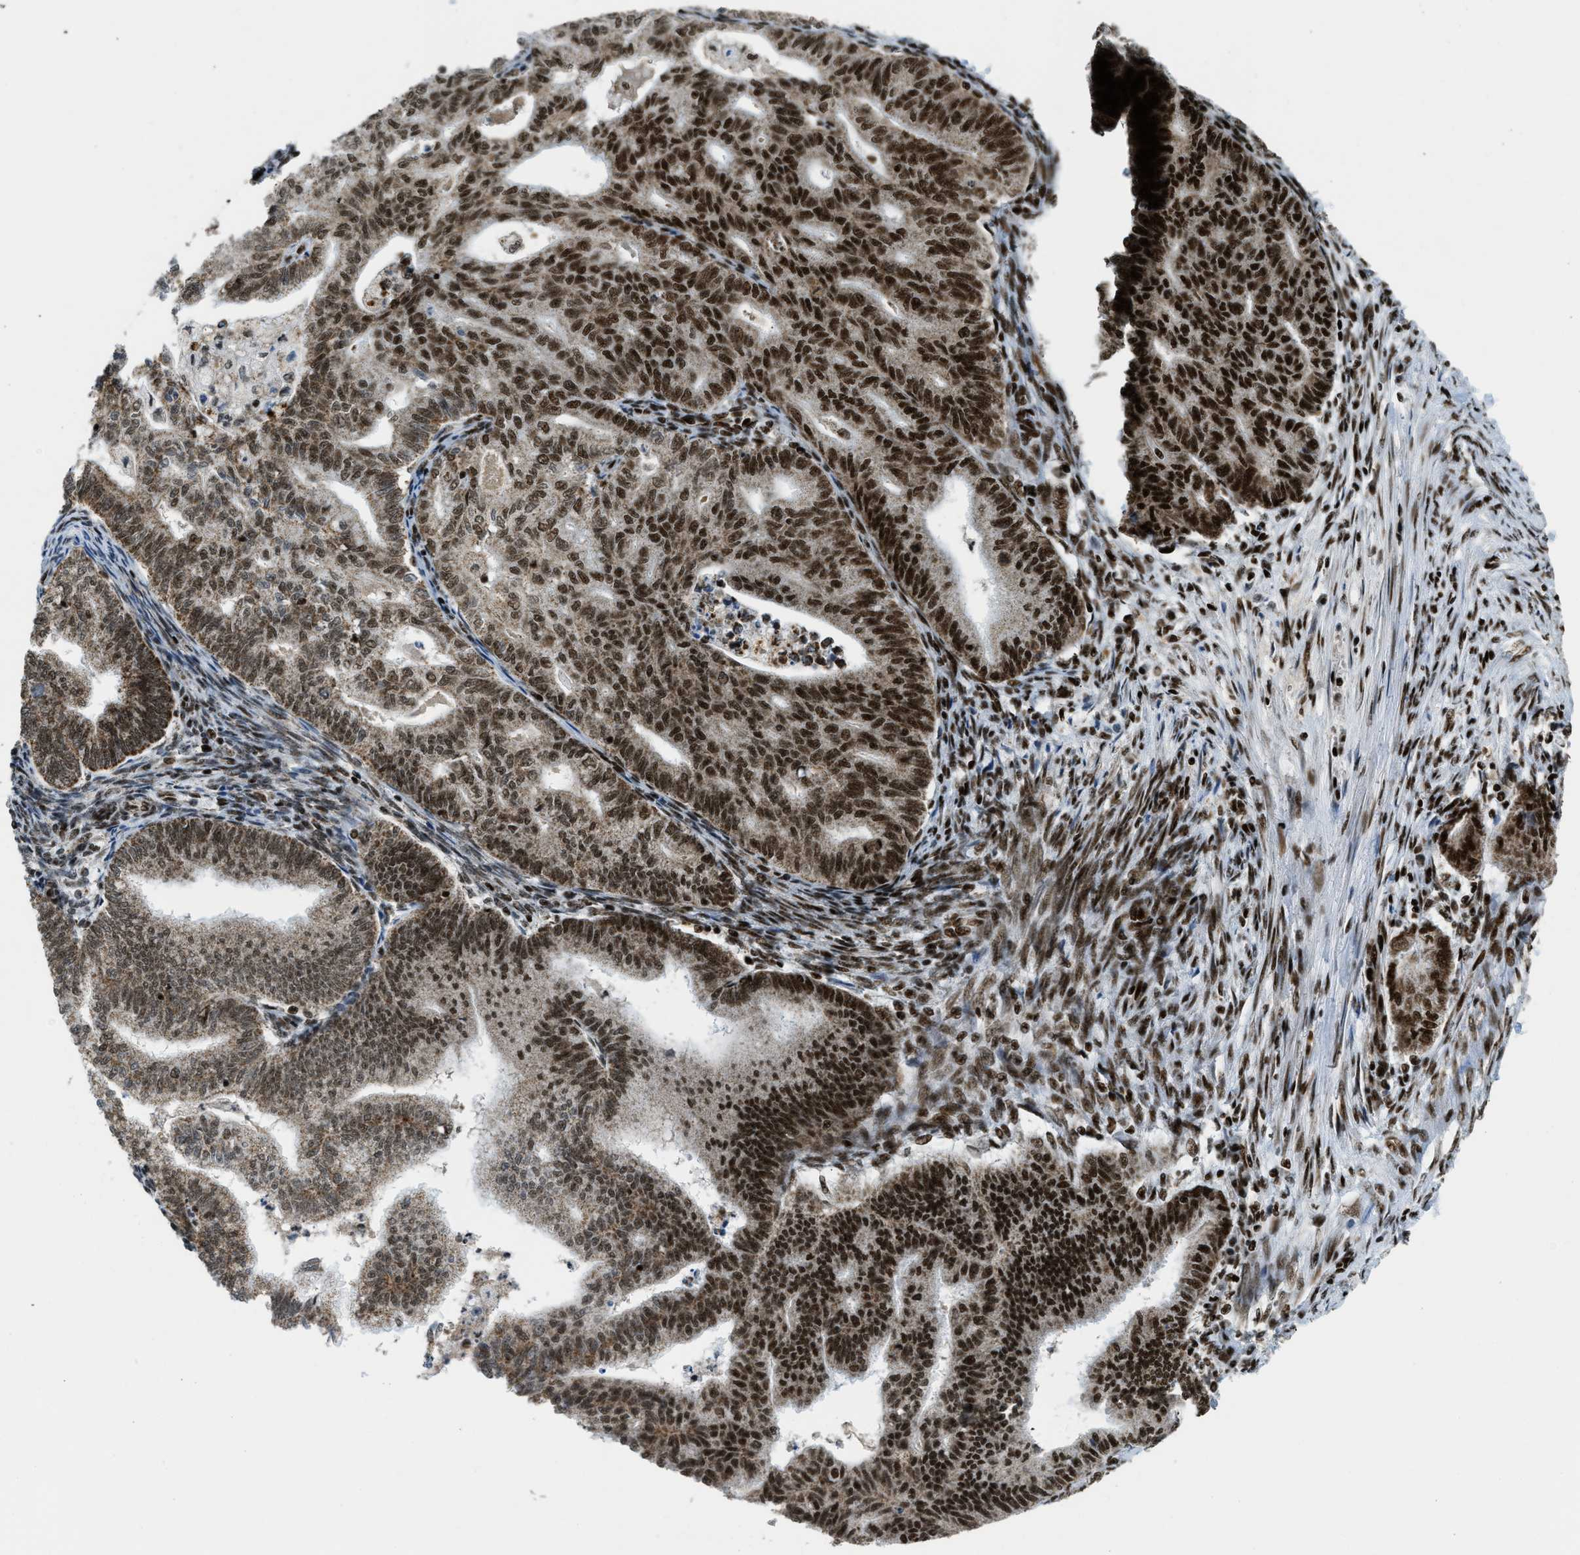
{"staining": {"intensity": "strong", "quantity": "25%-75%", "location": "cytoplasmic/membranous,nuclear"}, "tissue": "endometrial cancer", "cell_type": "Tumor cells", "image_type": "cancer", "snomed": [{"axis": "morphology", "description": "Polyp, NOS"}, {"axis": "morphology", "description": "Adenocarcinoma, NOS"}, {"axis": "morphology", "description": "Adenoma, NOS"}, {"axis": "topography", "description": "Endometrium"}], "caption": "Tumor cells demonstrate high levels of strong cytoplasmic/membranous and nuclear positivity in approximately 25%-75% of cells in human endometrial adenoma. Nuclei are stained in blue.", "gene": "GABPB1", "patient": {"sex": "female", "age": 79}}